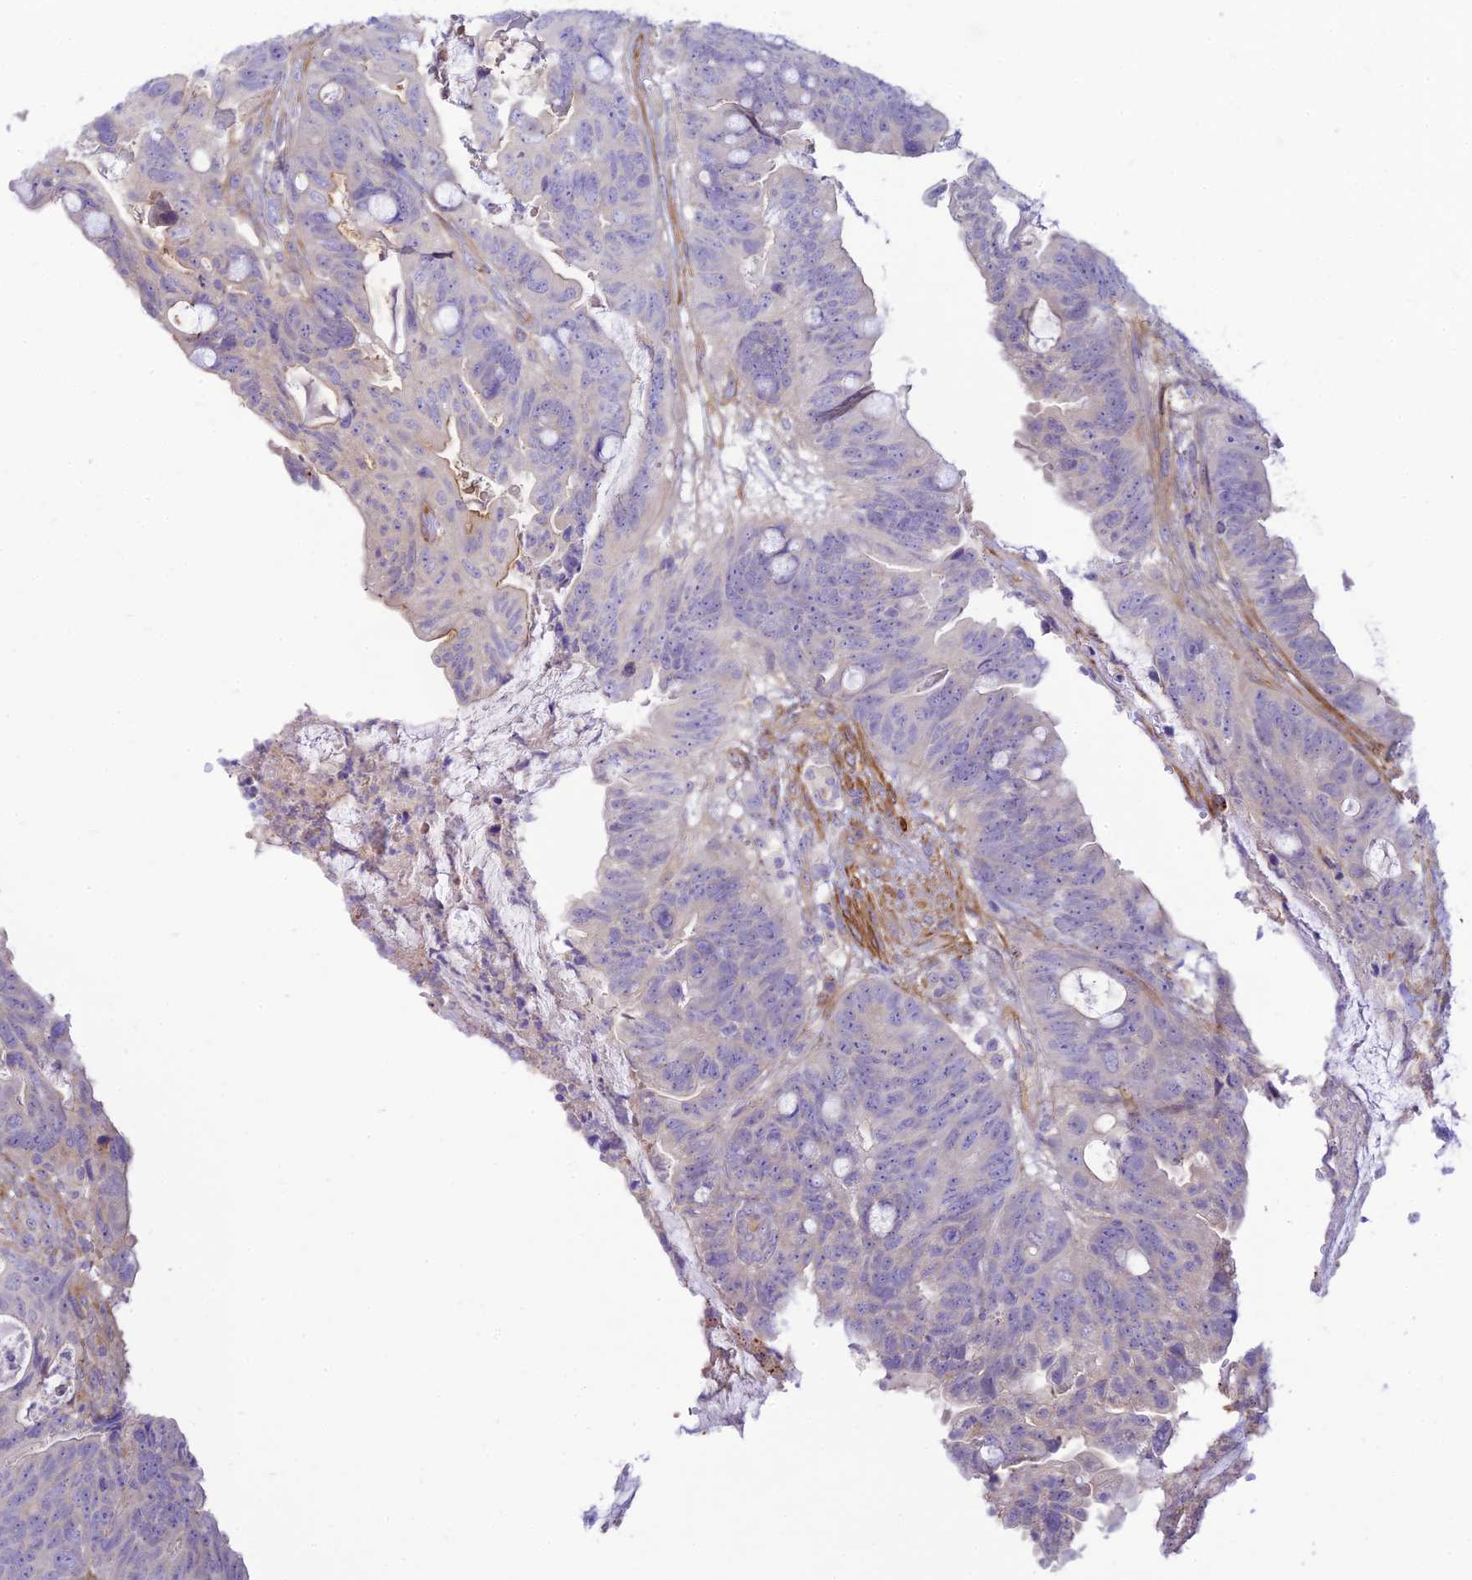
{"staining": {"intensity": "negative", "quantity": "none", "location": "none"}, "tissue": "colorectal cancer", "cell_type": "Tumor cells", "image_type": "cancer", "snomed": [{"axis": "morphology", "description": "Adenocarcinoma, NOS"}, {"axis": "topography", "description": "Colon"}], "caption": "Protein analysis of adenocarcinoma (colorectal) exhibits no significant expression in tumor cells.", "gene": "FBXW4", "patient": {"sex": "female", "age": 82}}